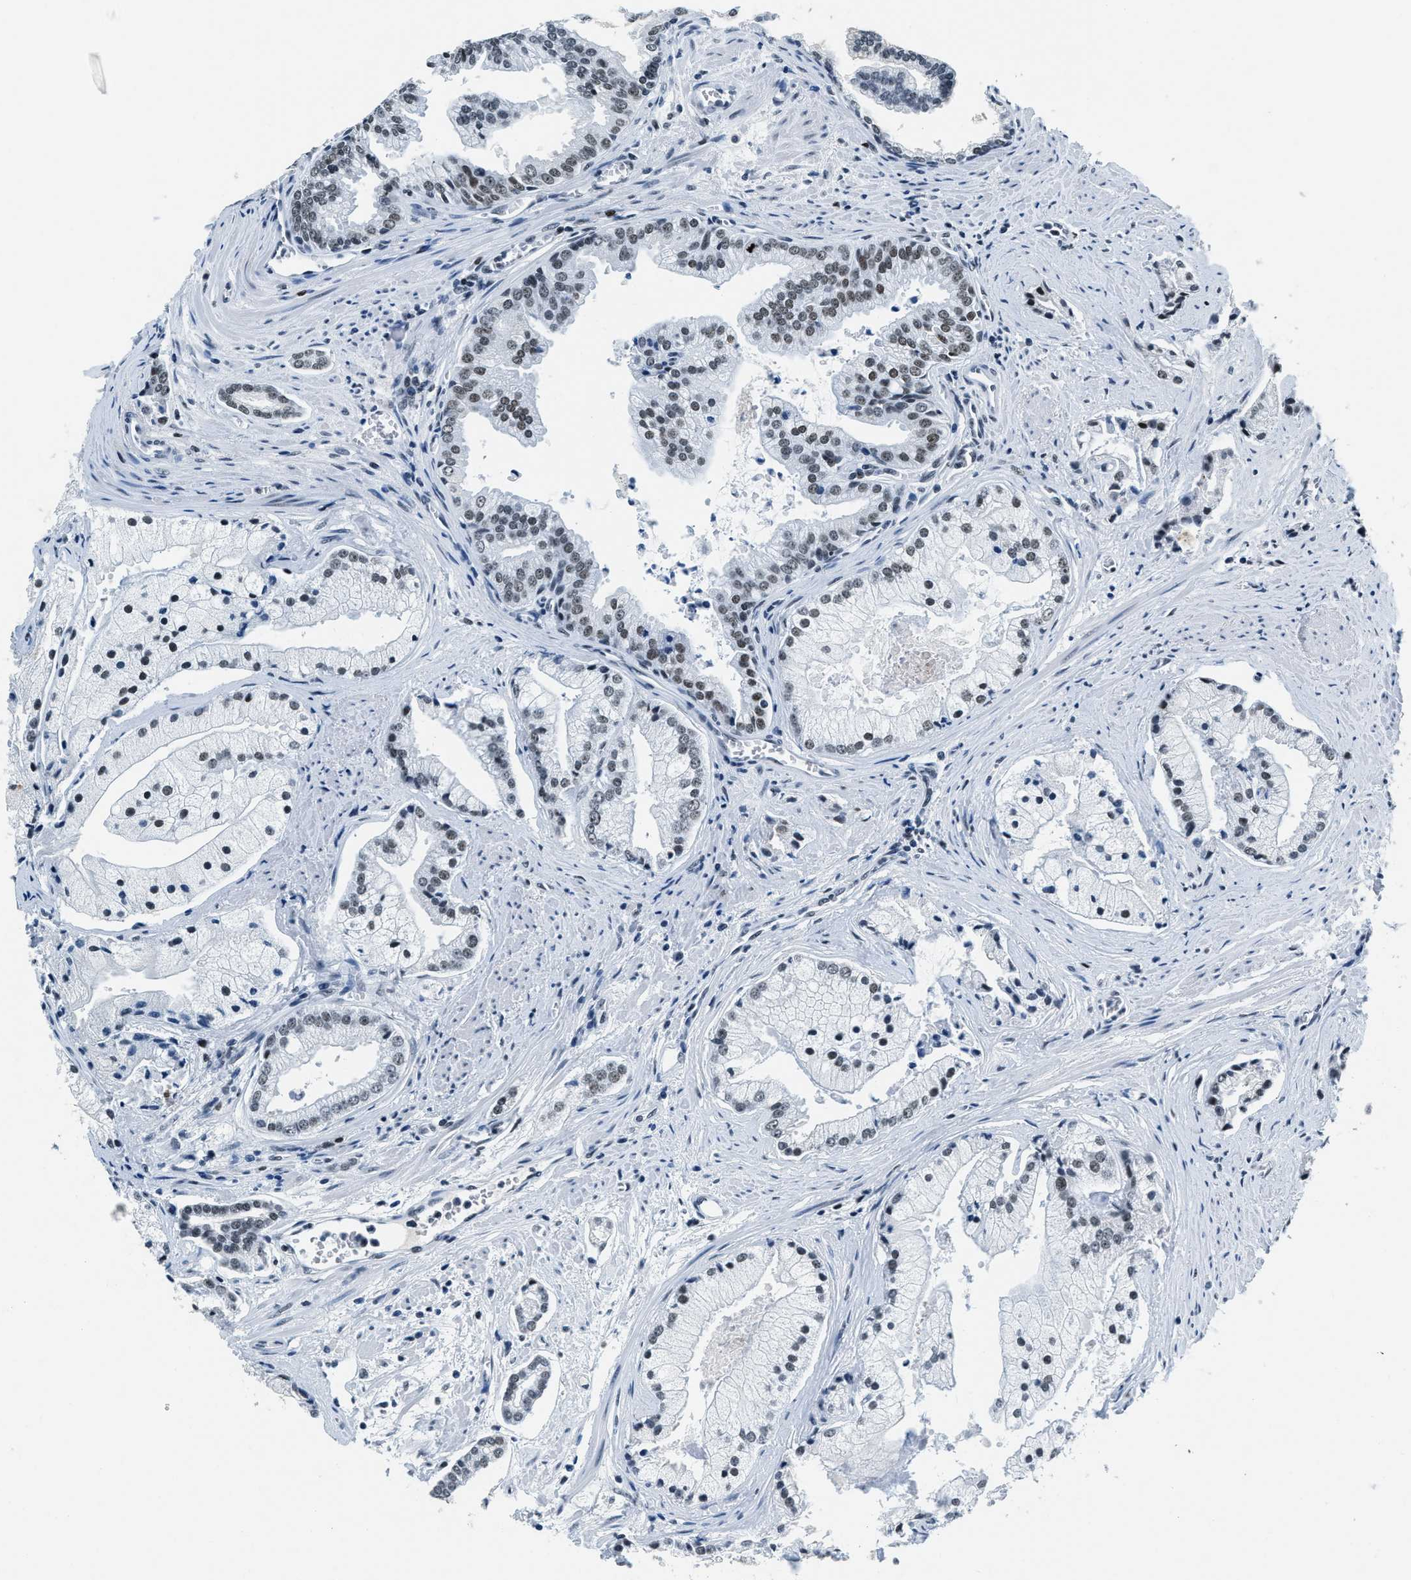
{"staining": {"intensity": "weak", "quantity": "<25%", "location": "nuclear"}, "tissue": "prostate cancer", "cell_type": "Tumor cells", "image_type": "cancer", "snomed": [{"axis": "morphology", "description": "Adenocarcinoma, High grade"}, {"axis": "topography", "description": "Prostate"}], "caption": "An immunohistochemistry (IHC) micrograph of adenocarcinoma (high-grade) (prostate) is shown. There is no staining in tumor cells of adenocarcinoma (high-grade) (prostate).", "gene": "TOP1", "patient": {"sex": "male", "age": 67}}